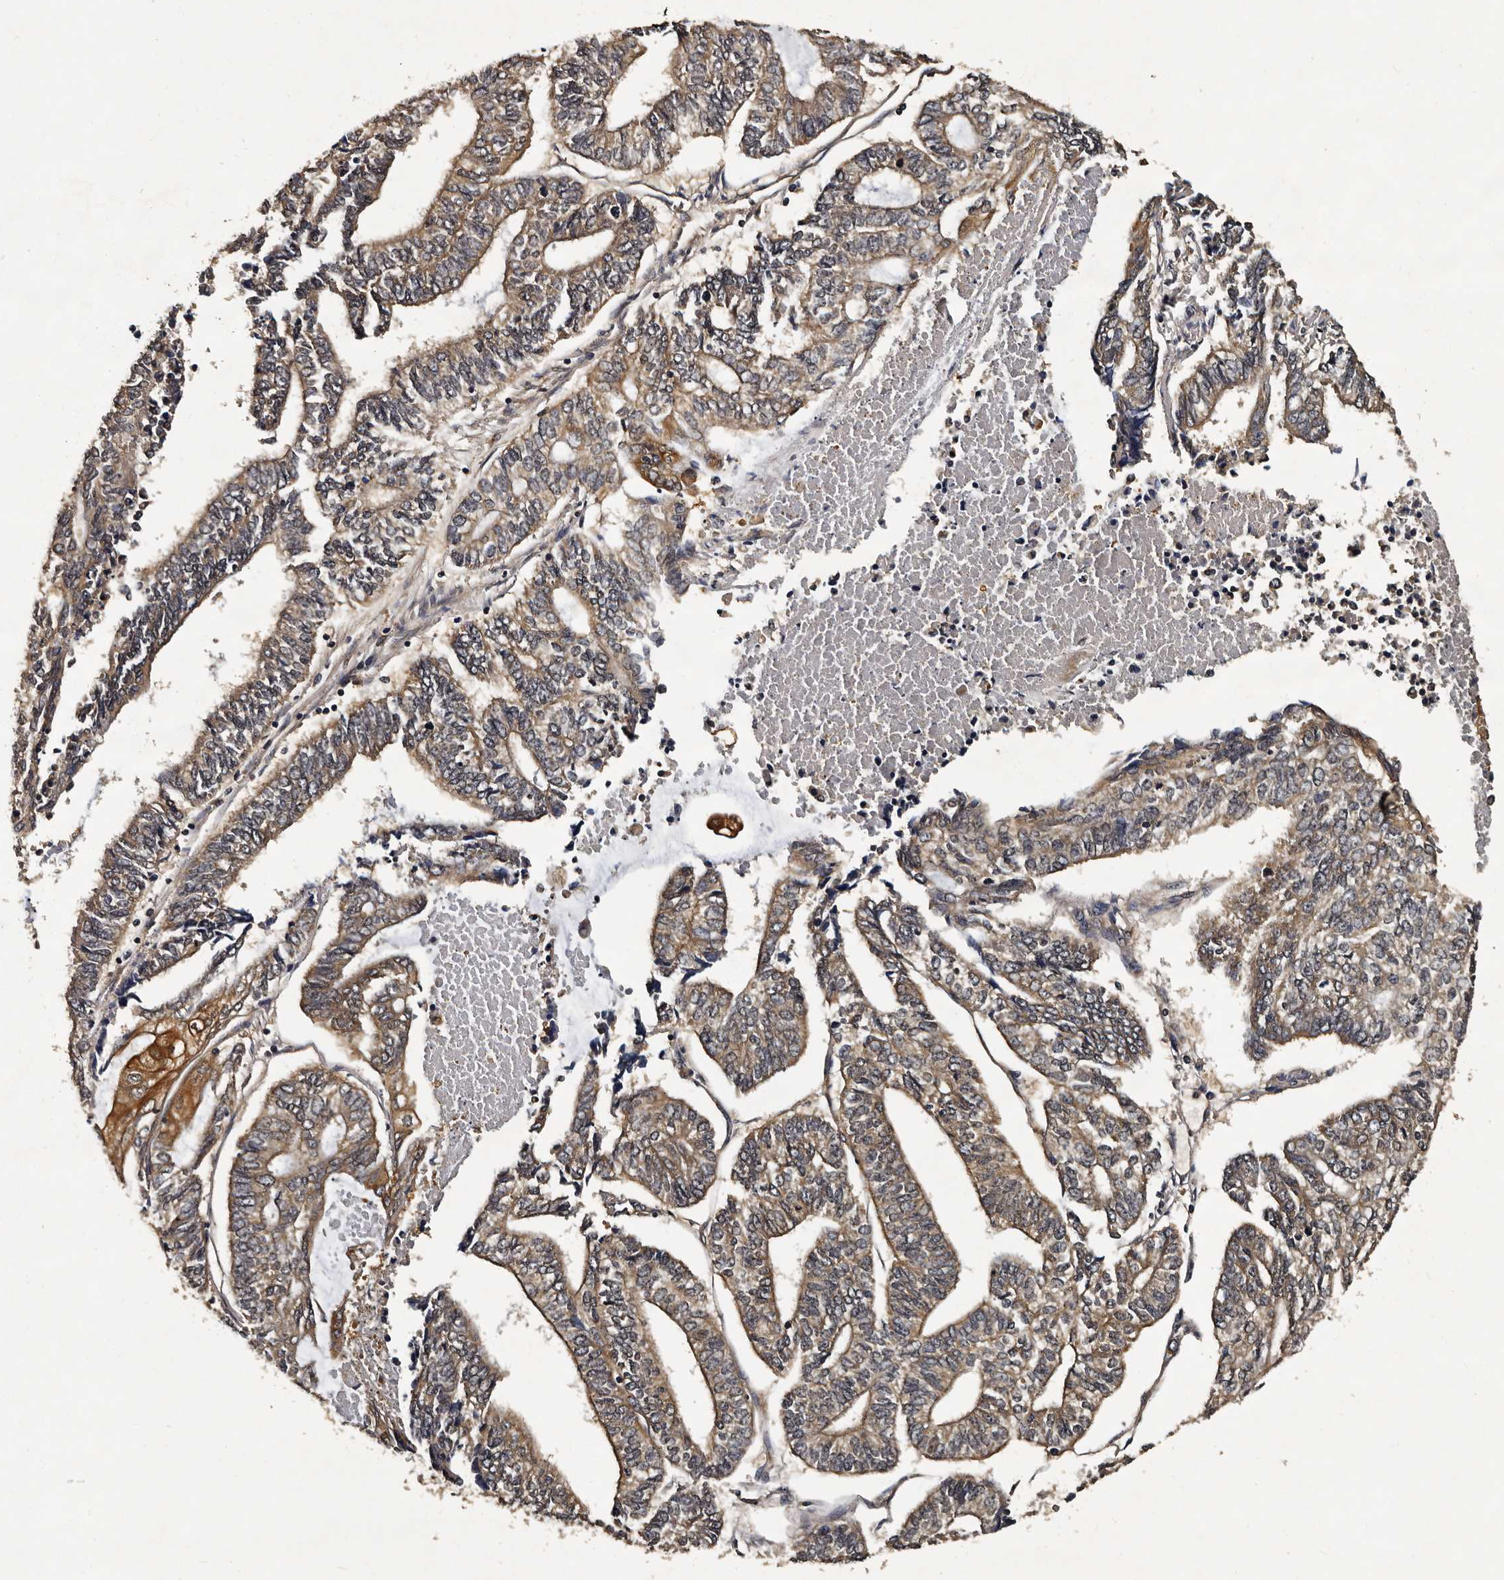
{"staining": {"intensity": "moderate", "quantity": ">75%", "location": "cytoplasmic/membranous"}, "tissue": "endometrial cancer", "cell_type": "Tumor cells", "image_type": "cancer", "snomed": [{"axis": "morphology", "description": "Adenocarcinoma, NOS"}, {"axis": "topography", "description": "Uterus"}, {"axis": "topography", "description": "Endometrium"}], "caption": "Human endometrial adenocarcinoma stained with a protein marker shows moderate staining in tumor cells.", "gene": "CPNE3", "patient": {"sex": "female", "age": 70}}